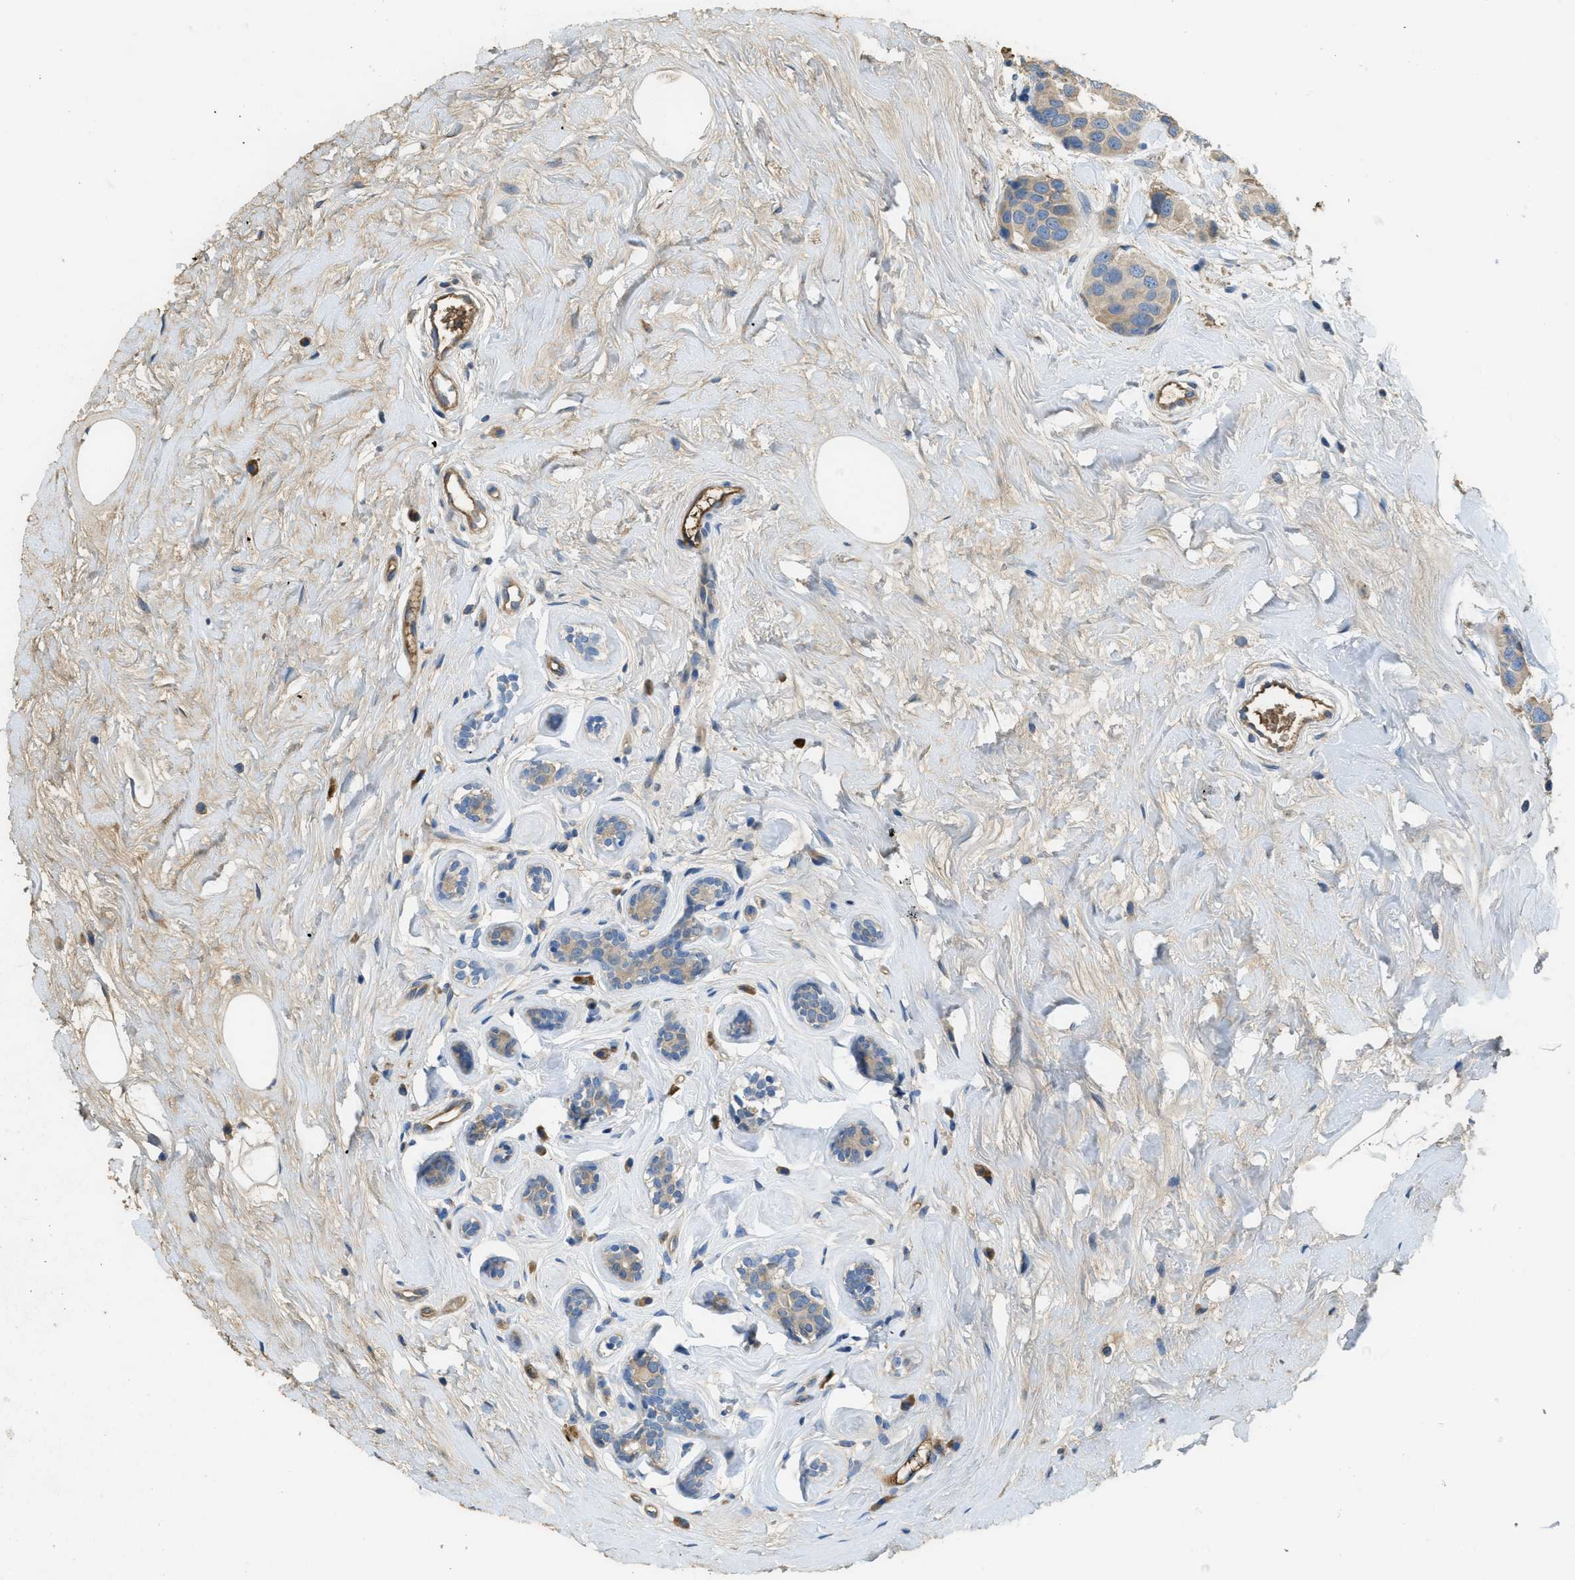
{"staining": {"intensity": "weak", "quantity": ">75%", "location": "cytoplasmic/membranous"}, "tissue": "breast cancer", "cell_type": "Tumor cells", "image_type": "cancer", "snomed": [{"axis": "morphology", "description": "Normal tissue, NOS"}, {"axis": "morphology", "description": "Duct carcinoma"}, {"axis": "topography", "description": "Breast"}], "caption": "There is low levels of weak cytoplasmic/membranous staining in tumor cells of breast cancer, as demonstrated by immunohistochemical staining (brown color).", "gene": "RIPK2", "patient": {"sex": "female", "age": 39}}